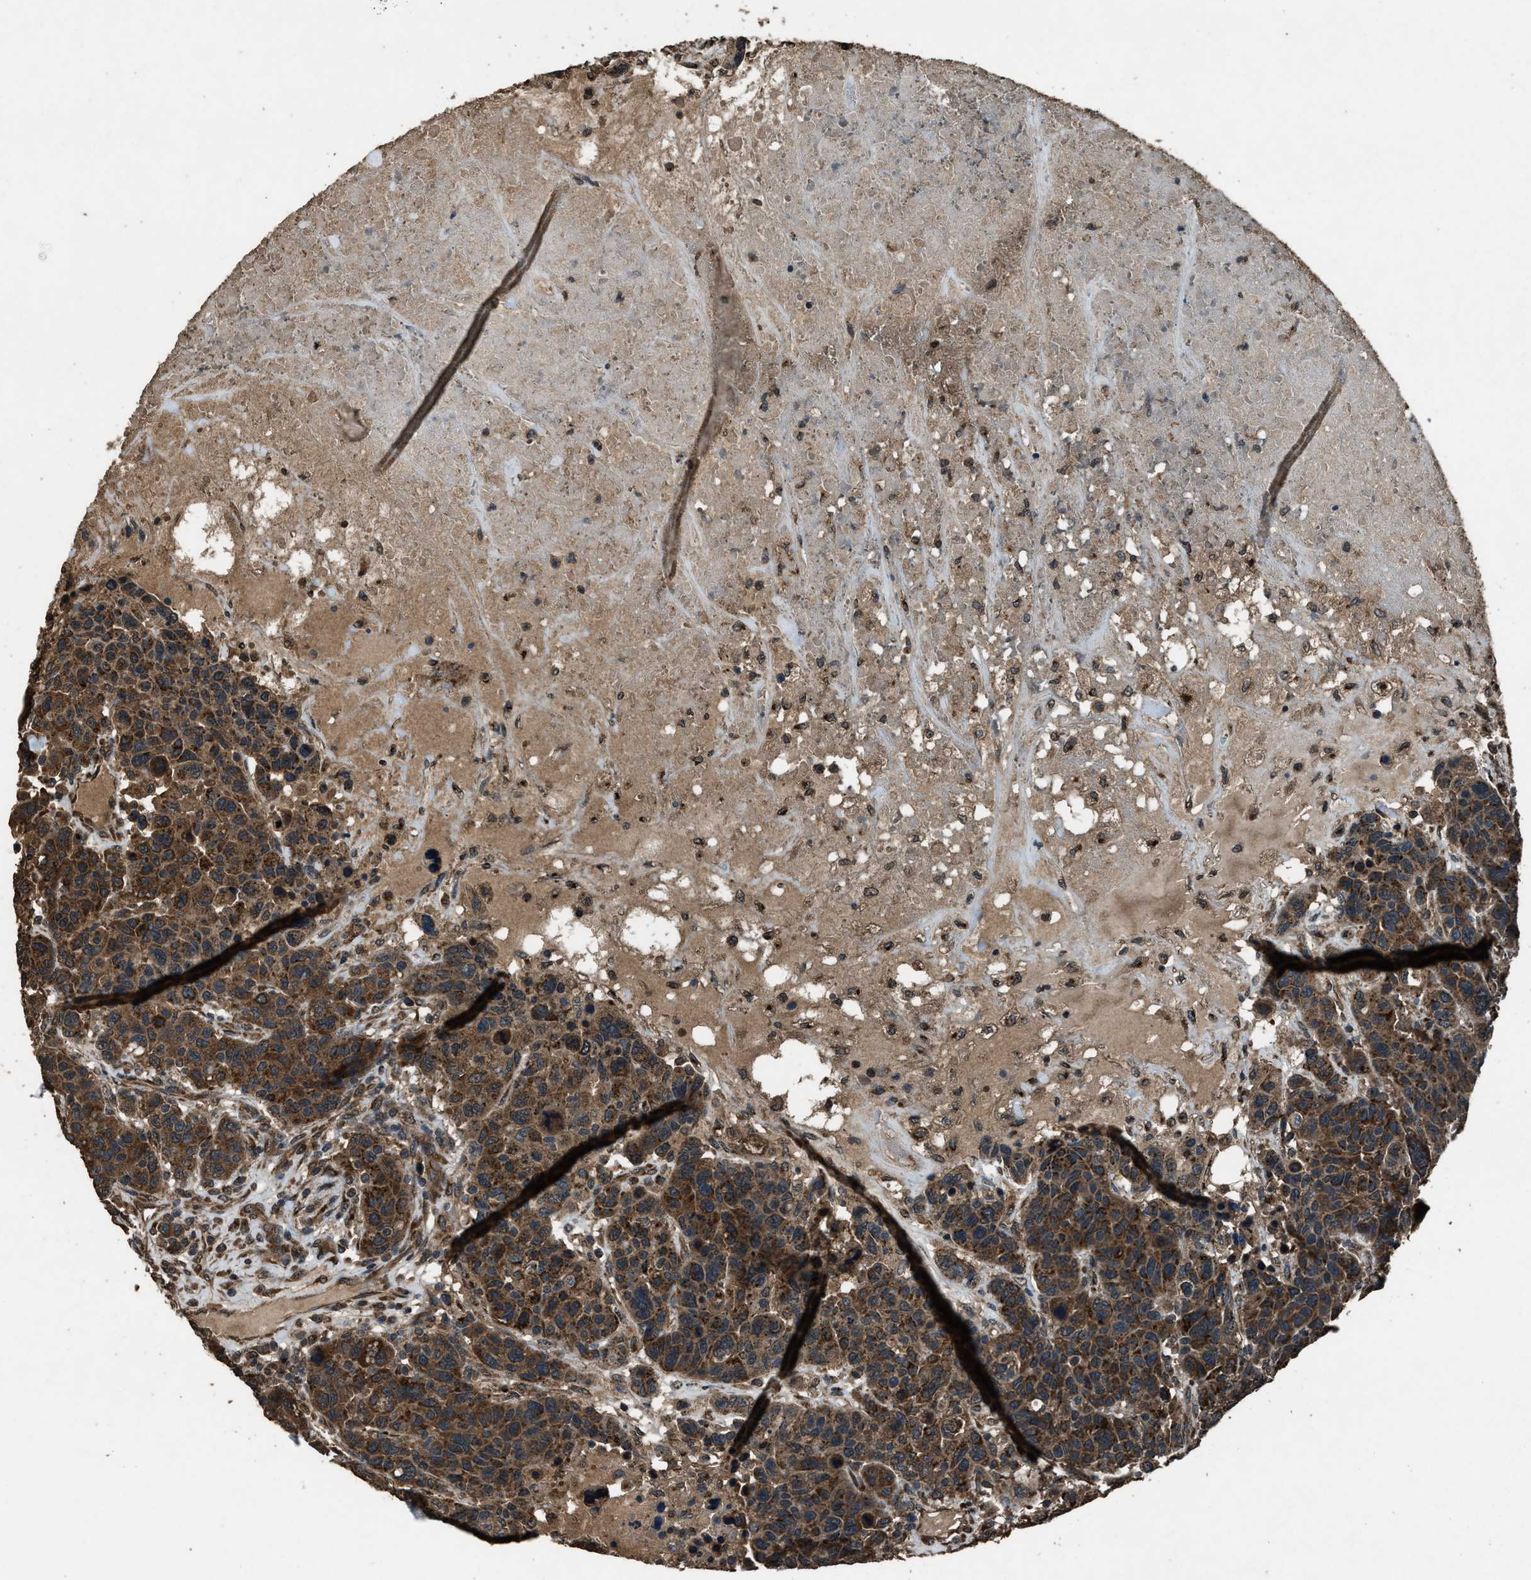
{"staining": {"intensity": "moderate", "quantity": ">75%", "location": "cytoplasmic/membranous"}, "tissue": "breast cancer", "cell_type": "Tumor cells", "image_type": "cancer", "snomed": [{"axis": "morphology", "description": "Duct carcinoma"}, {"axis": "topography", "description": "Breast"}], "caption": "Immunohistochemical staining of human breast cancer (infiltrating ductal carcinoma) exhibits moderate cytoplasmic/membranous protein positivity in approximately >75% of tumor cells.", "gene": "SLC38A10", "patient": {"sex": "female", "age": 37}}